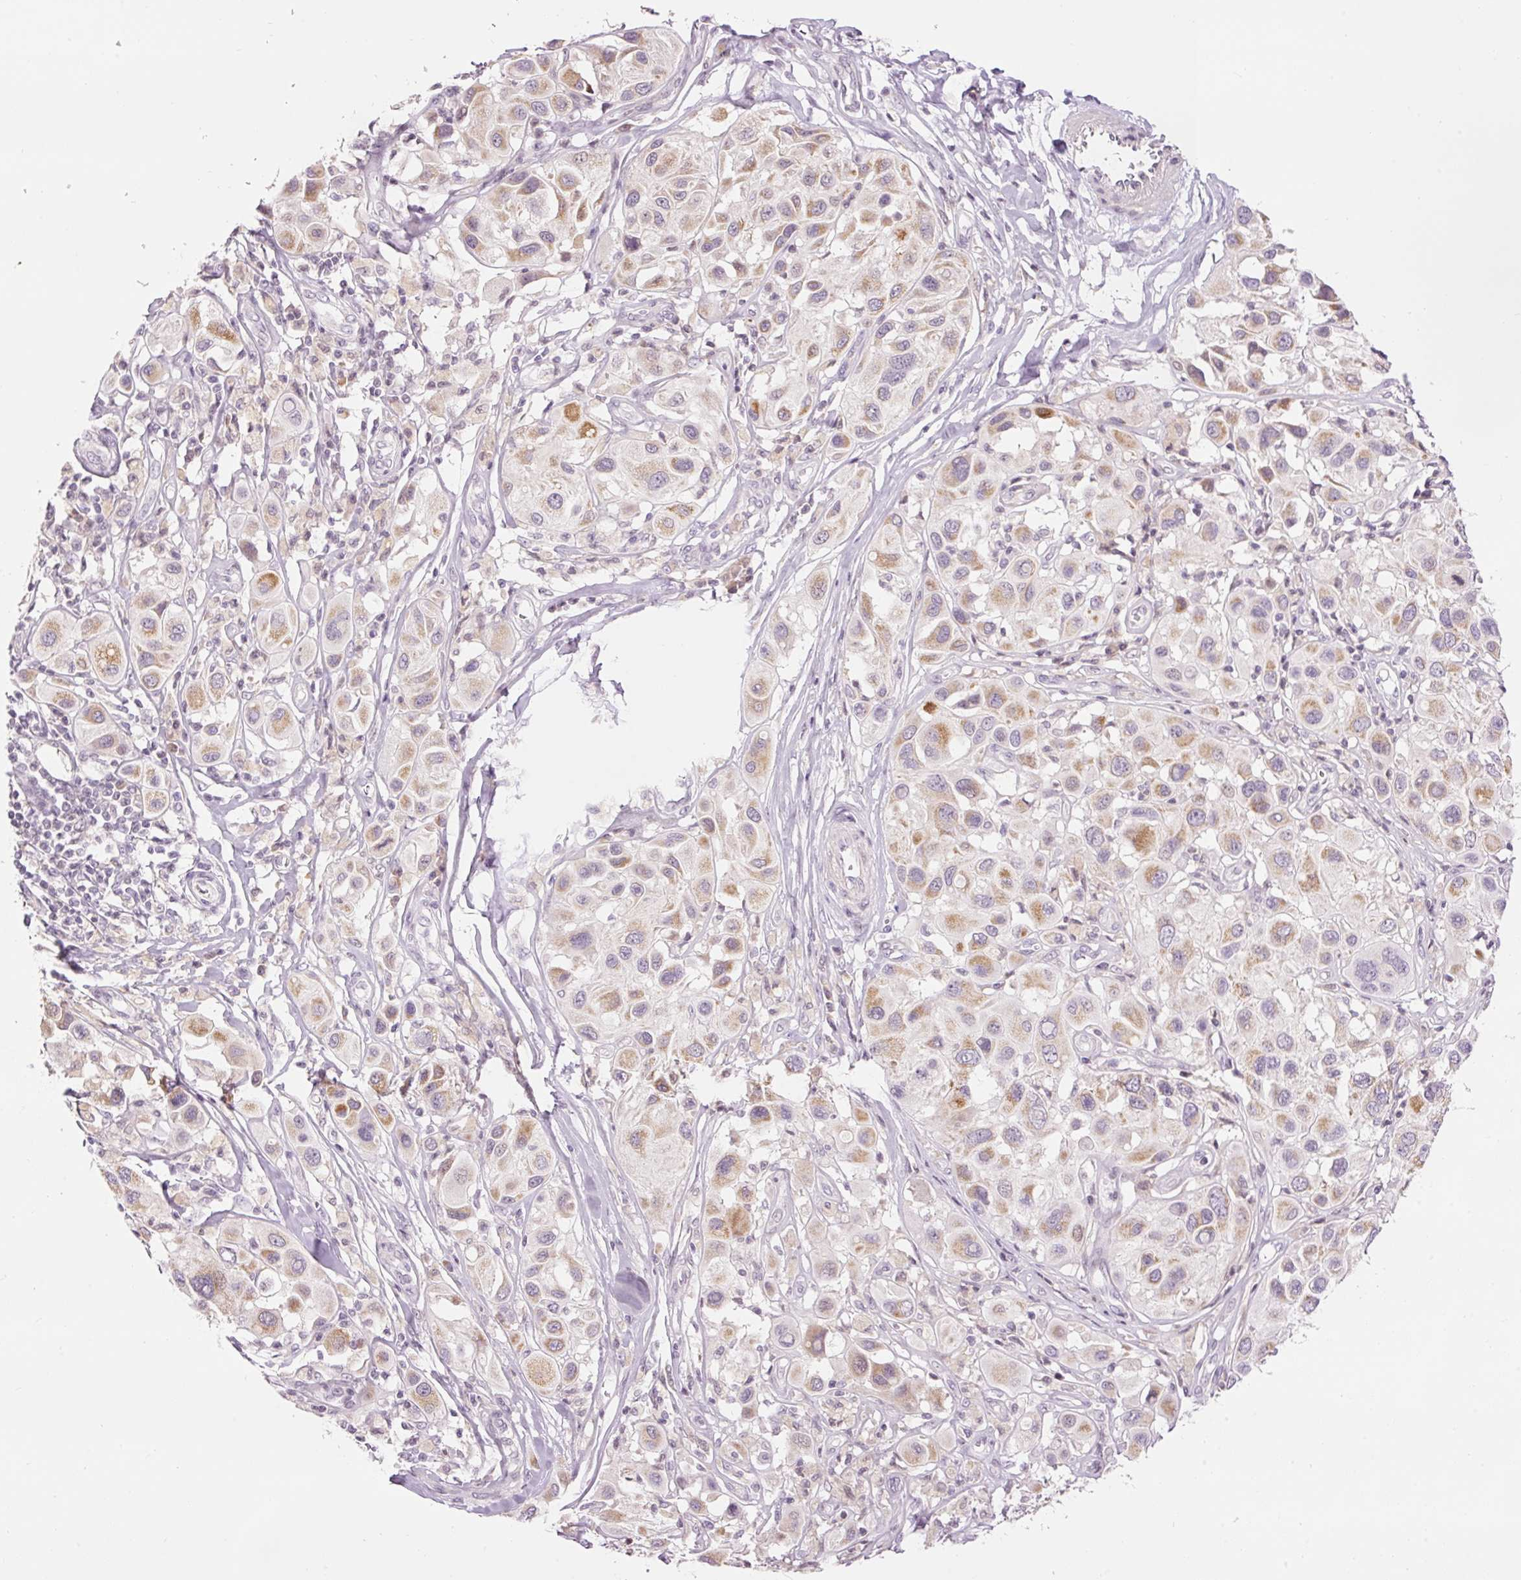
{"staining": {"intensity": "moderate", "quantity": "25%-75%", "location": "cytoplasmic/membranous"}, "tissue": "melanoma", "cell_type": "Tumor cells", "image_type": "cancer", "snomed": [{"axis": "morphology", "description": "Malignant melanoma, Metastatic site"}, {"axis": "topography", "description": "Skin"}], "caption": "Protein expression analysis of human malignant melanoma (metastatic site) reveals moderate cytoplasmic/membranous positivity in approximately 25%-75% of tumor cells.", "gene": "ABHD11", "patient": {"sex": "male", "age": 41}}